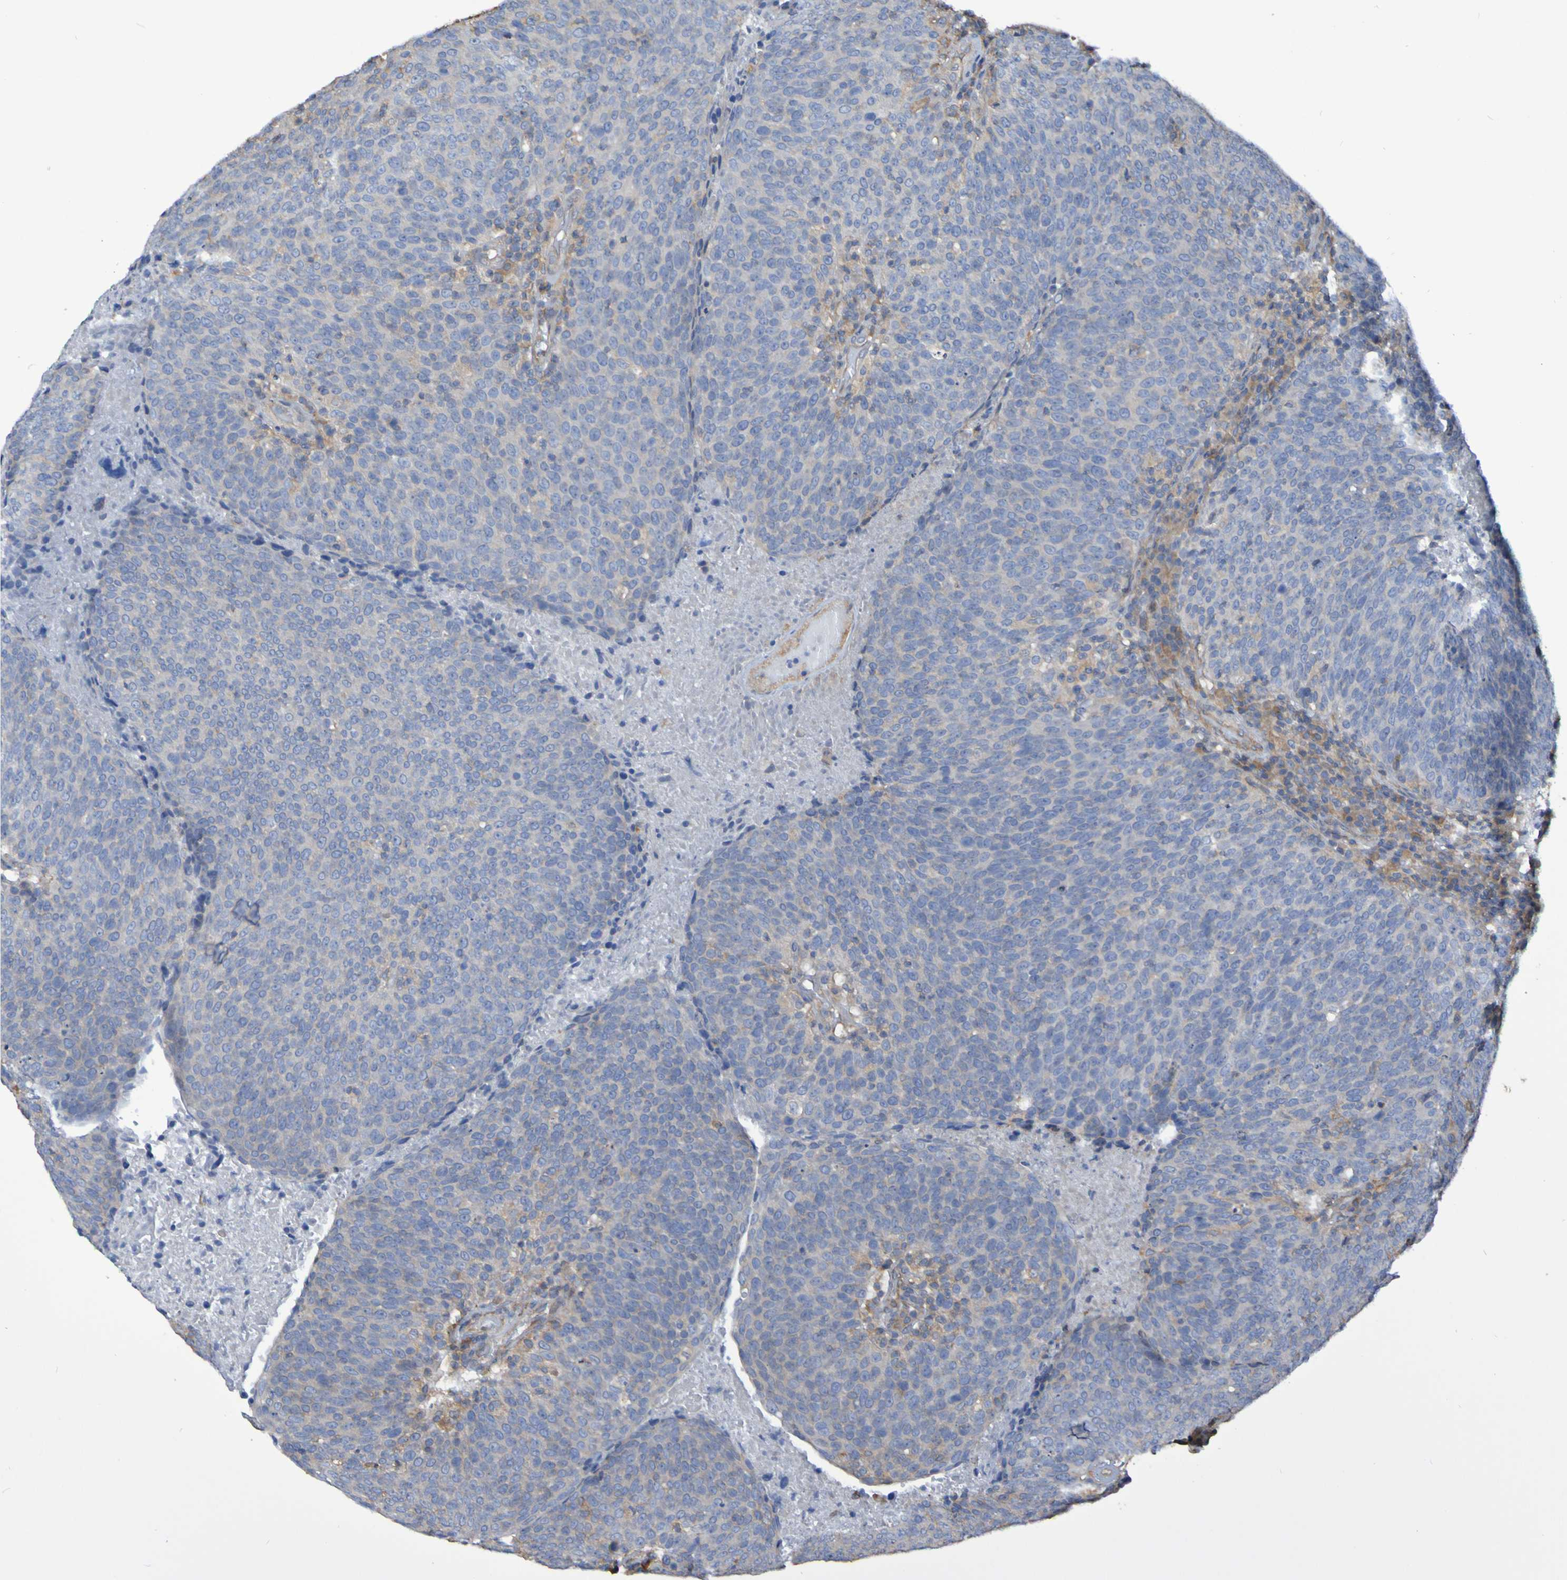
{"staining": {"intensity": "weak", "quantity": "<25%", "location": "cytoplasmic/membranous"}, "tissue": "head and neck cancer", "cell_type": "Tumor cells", "image_type": "cancer", "snomed": [{"axis": "morphology", "description": "Squamous cell carcinoma, NOS"}, {"axis": "morphology", "description": "Squamous cell carcinoma, metastatic, NOS"}, {"axis": "topography", "description": "Lymph node"}, {"axis": "topography", "description": "Head-Neck"}], "caption": "This is a histopathology image of immunohistochemistry staining of head and neck cancer (metastatic squamous cell carcinoma), which shows no positivity in tumor cells.", "gene": "SYNJ1", "patient": {"sex": "male", "age": 62}}